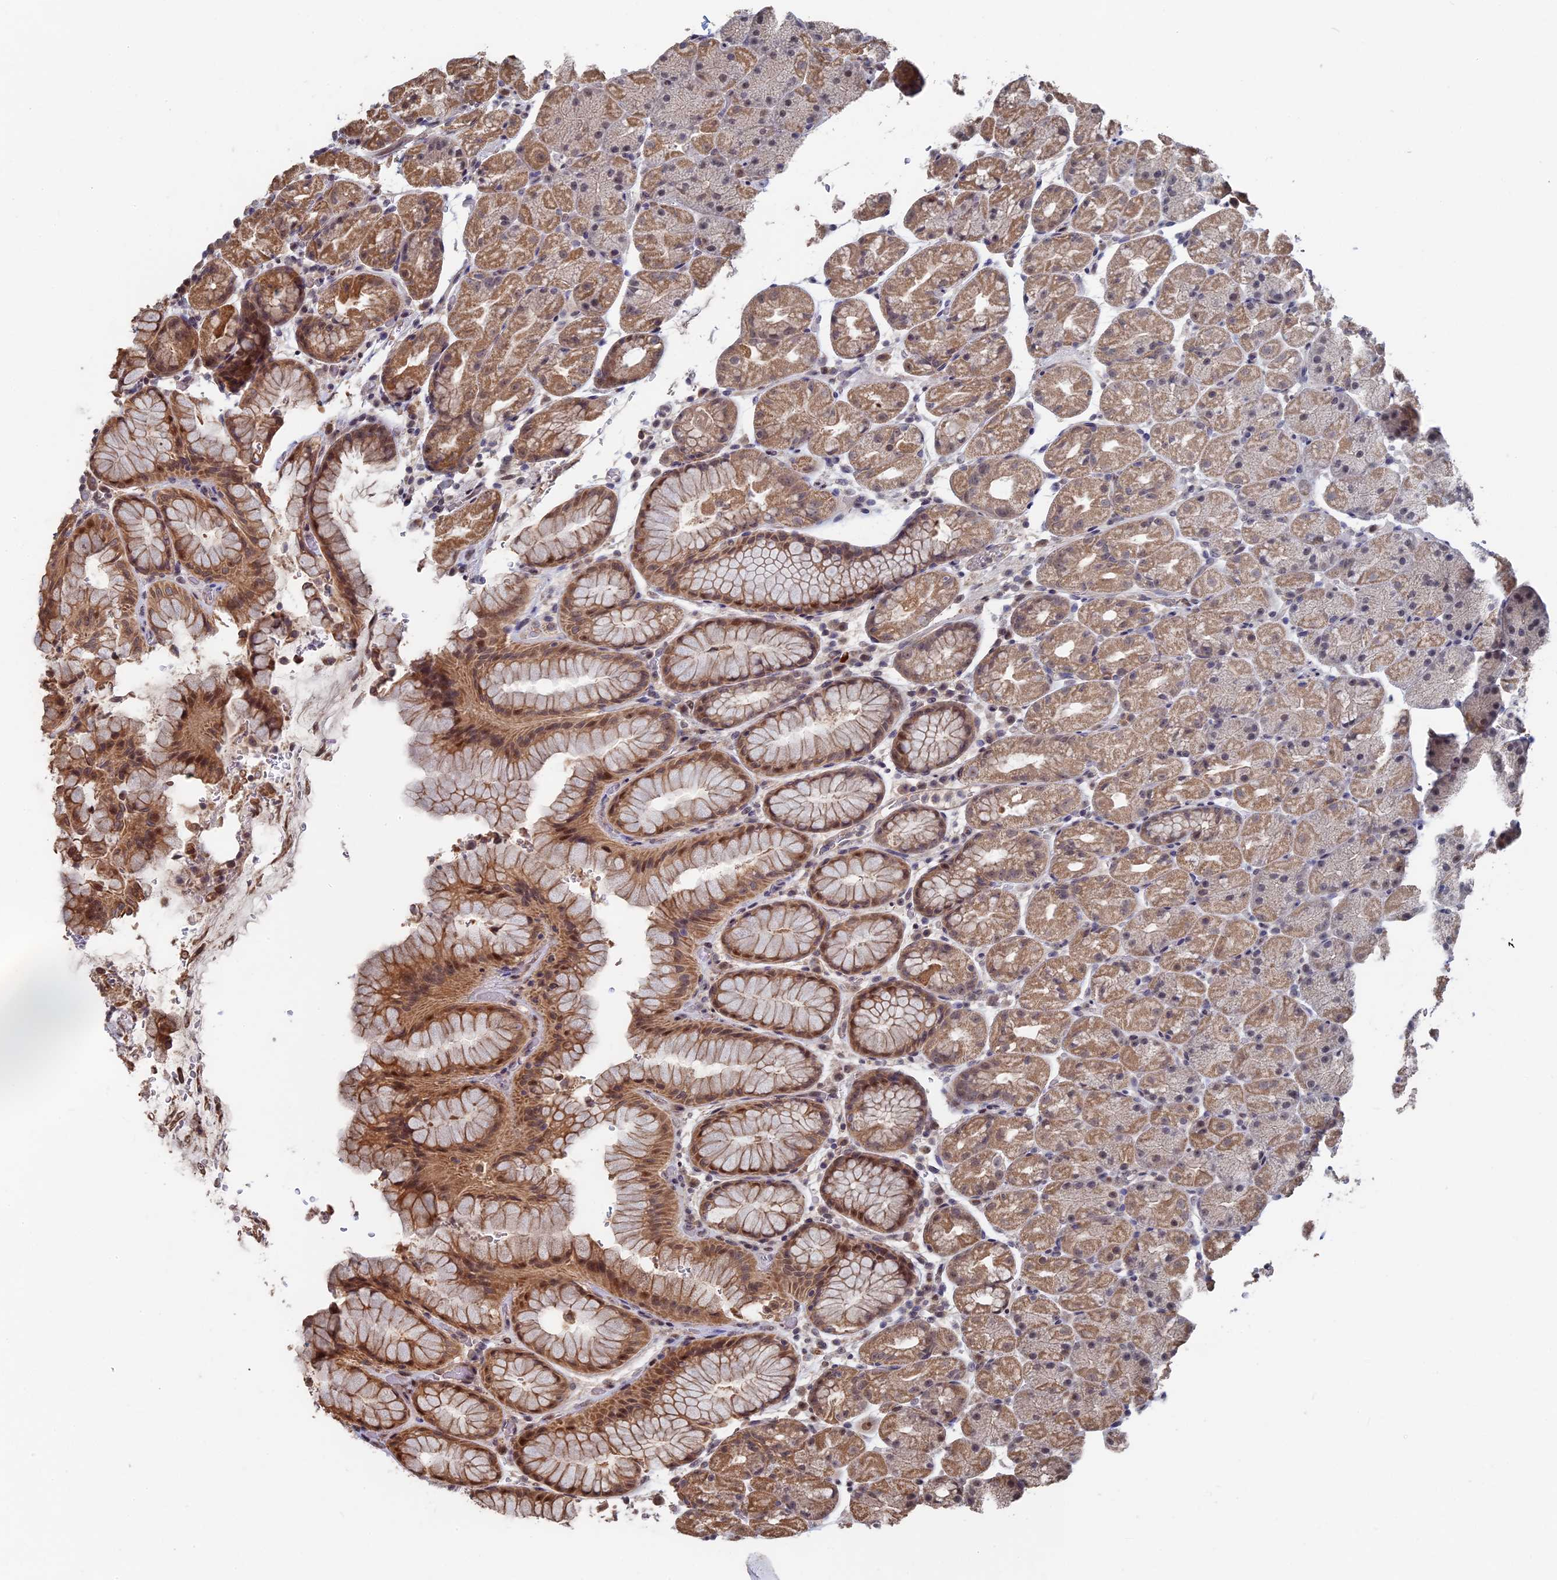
{"staining": {"intensity": "moderate", "quantity": ">75%", "location": "cytoplasmic/membranous,nuclear"}, "tissue": "stomach", "cell_type": "Glandular cells", "image_type": "normal", "snomed": [{"axis": "morphology", "description": "Normal tissue, NOS"}, {"axis": "topography", "description": "Stomach, upper"}, {"axis": "topography", "description": "Stomach, lower"}], "caption": "Protein expression by immunohistochemistry (IHC) demonstrates moderate cytoplasmic/membranous,nuclear staining in approximately >75% of glandular cells in normal stomach.", "gene": "KIAA1328", "patient": {"sex": "male", "age": 67}}